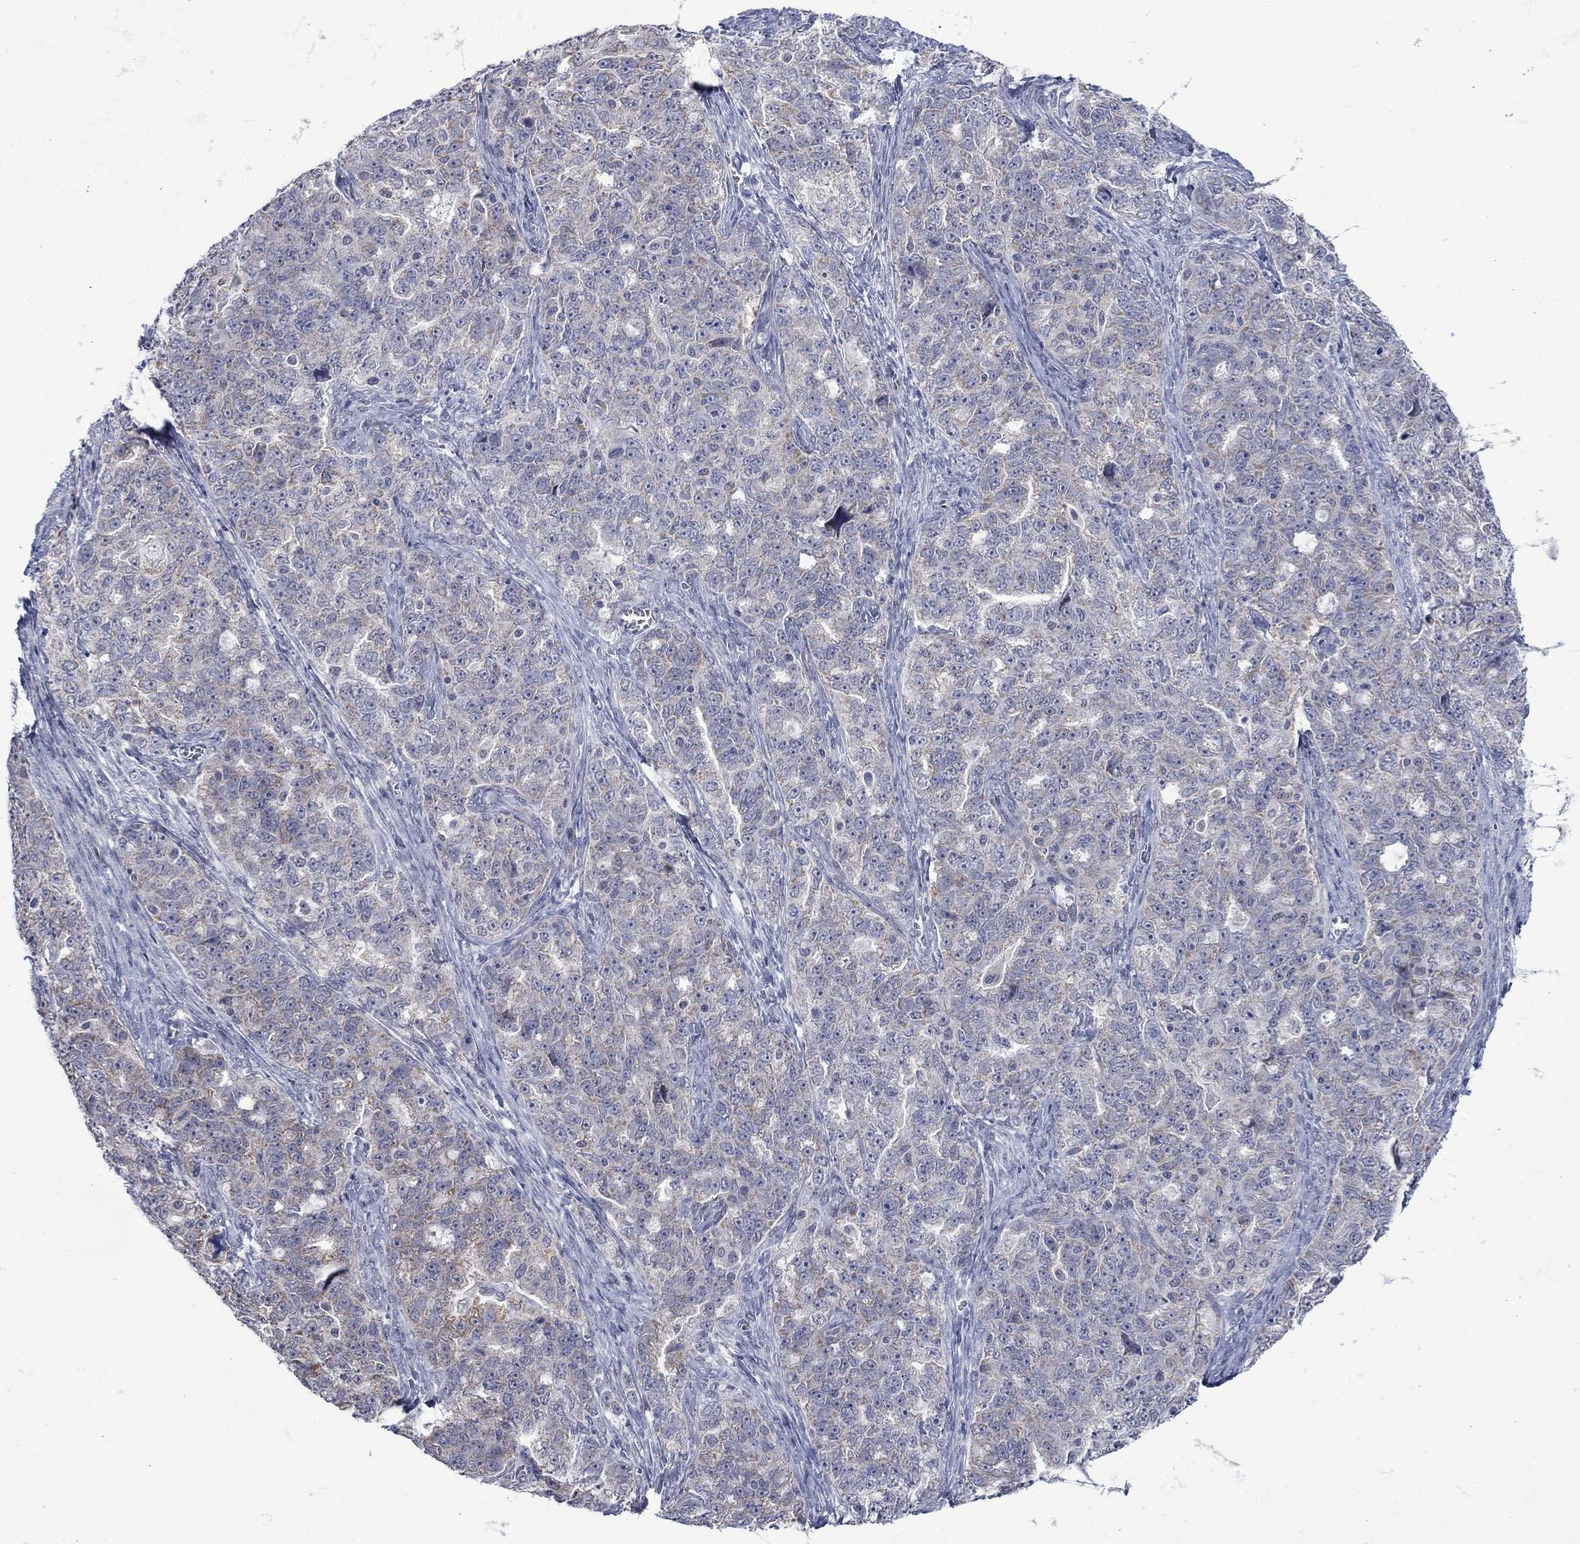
{"staining": {"intensity": "weak", "quantity": "<25%", "location": "cytoplasmic/membranous"}, "tissue": "ovarian cancer", "cell_type": "Tumor cells", "image_type": "cancer", "snomed": [{"axis": "morphology", "description": "Cystadenocarcinoma, serous, NOS"}, {"axis": "topography", "description": "Ovary"}], "caption": "Immunohistochemical staining of human ovarian serous cystadenocarcinoma reveals no significant positivity in tumor cells.", "gene": "KCNJ16", "patient": {"sex": "female", "age": 51}}